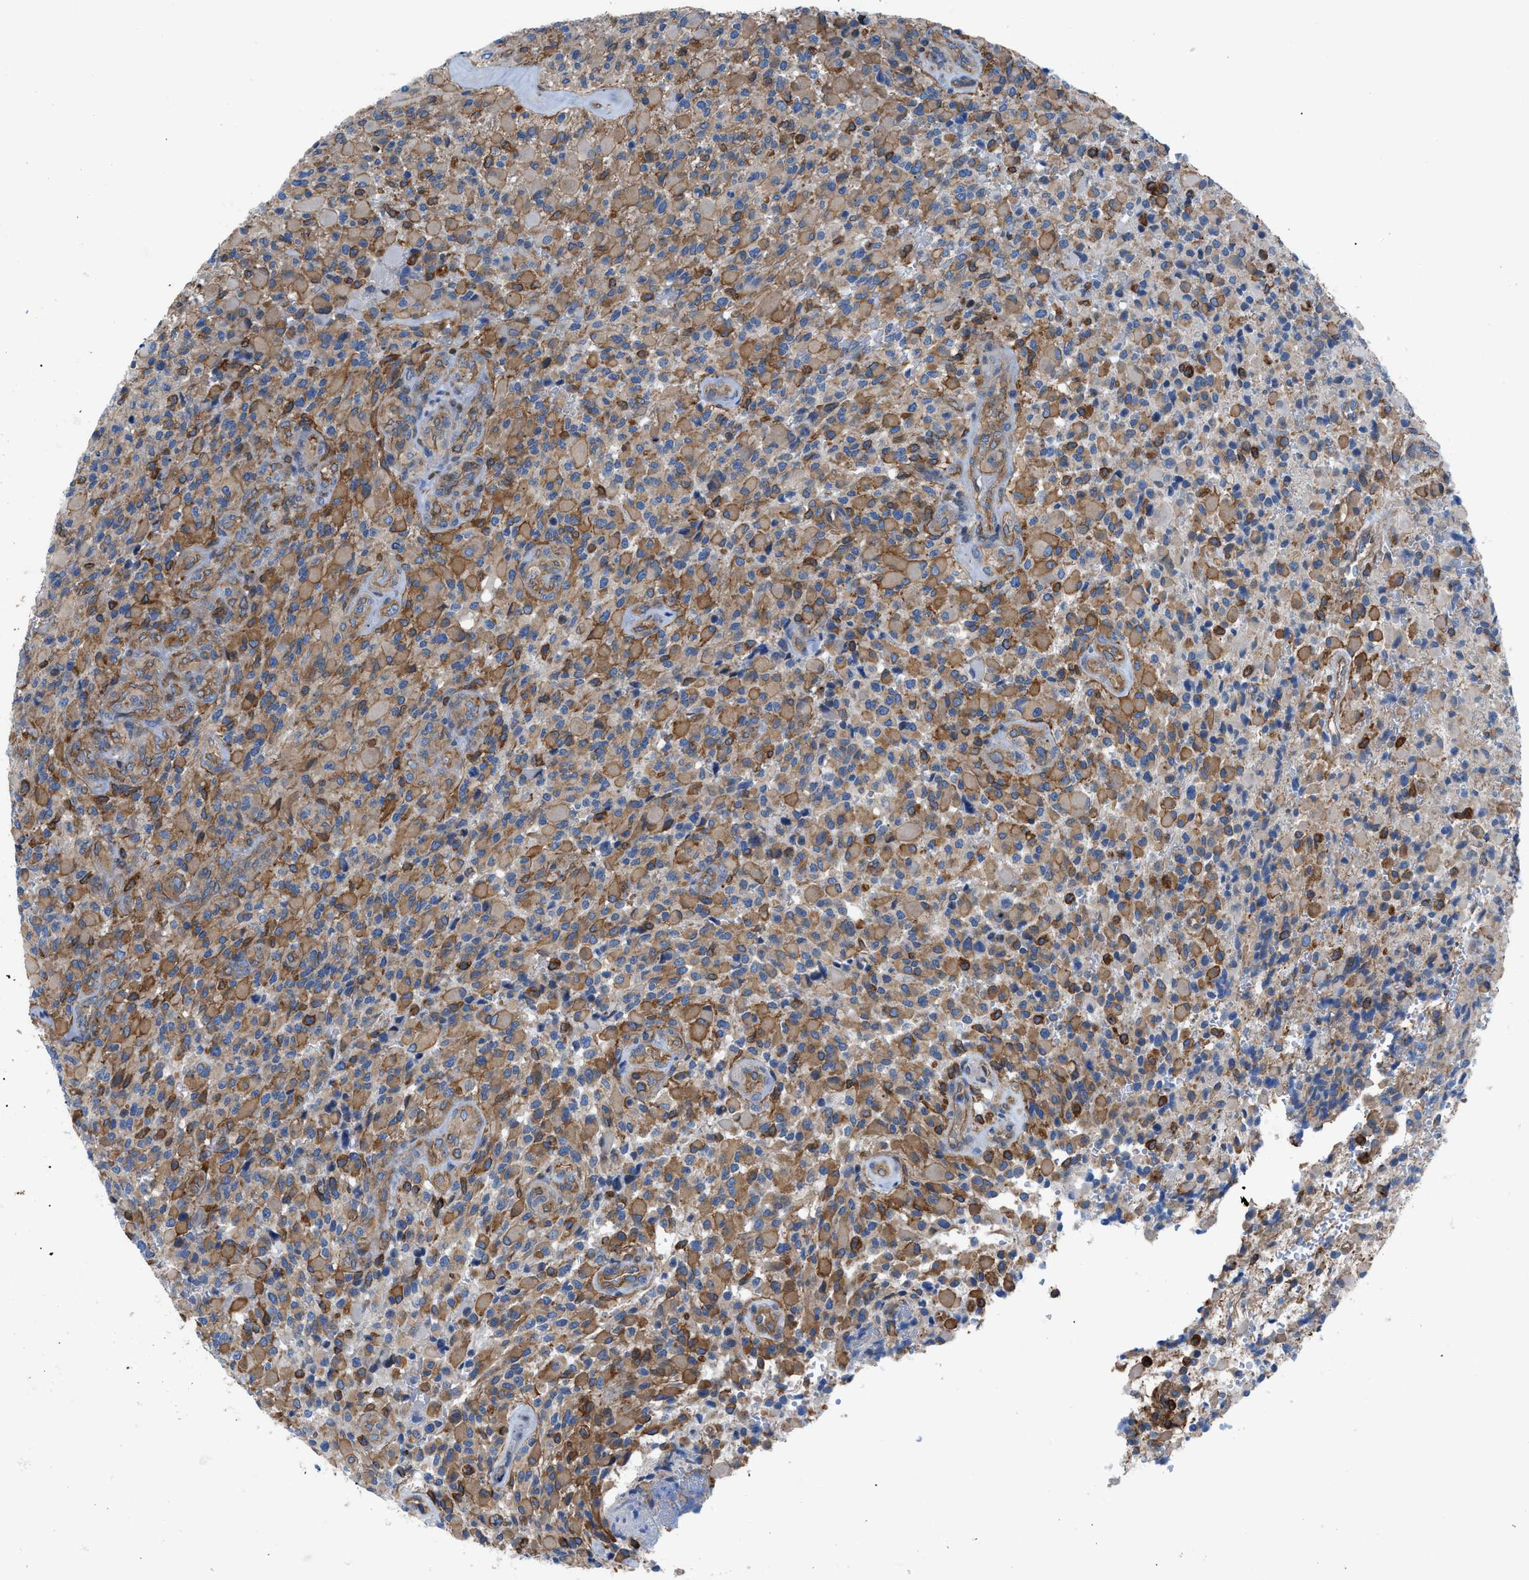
{"staining": {"intensity": "moderate", "quantity": ">75%", "location": "cytoplasmic/membranous"}, "tissue": "glioma", "cell_type": "Tumor cells", "image_type": "cancer", "snomed": [{"axis": "morphology", "description": "Glioma, malignant, High grade"}, {"axis": "topography", "description": "Brain"}], "caption": "Human glioma stained with a brown dye displays moderate cytoplasmic/membranous positive expression in approximately >75% of tumor cells.", "gene": "DMAC1", "patient": {"sex": "male", "age": 71}}